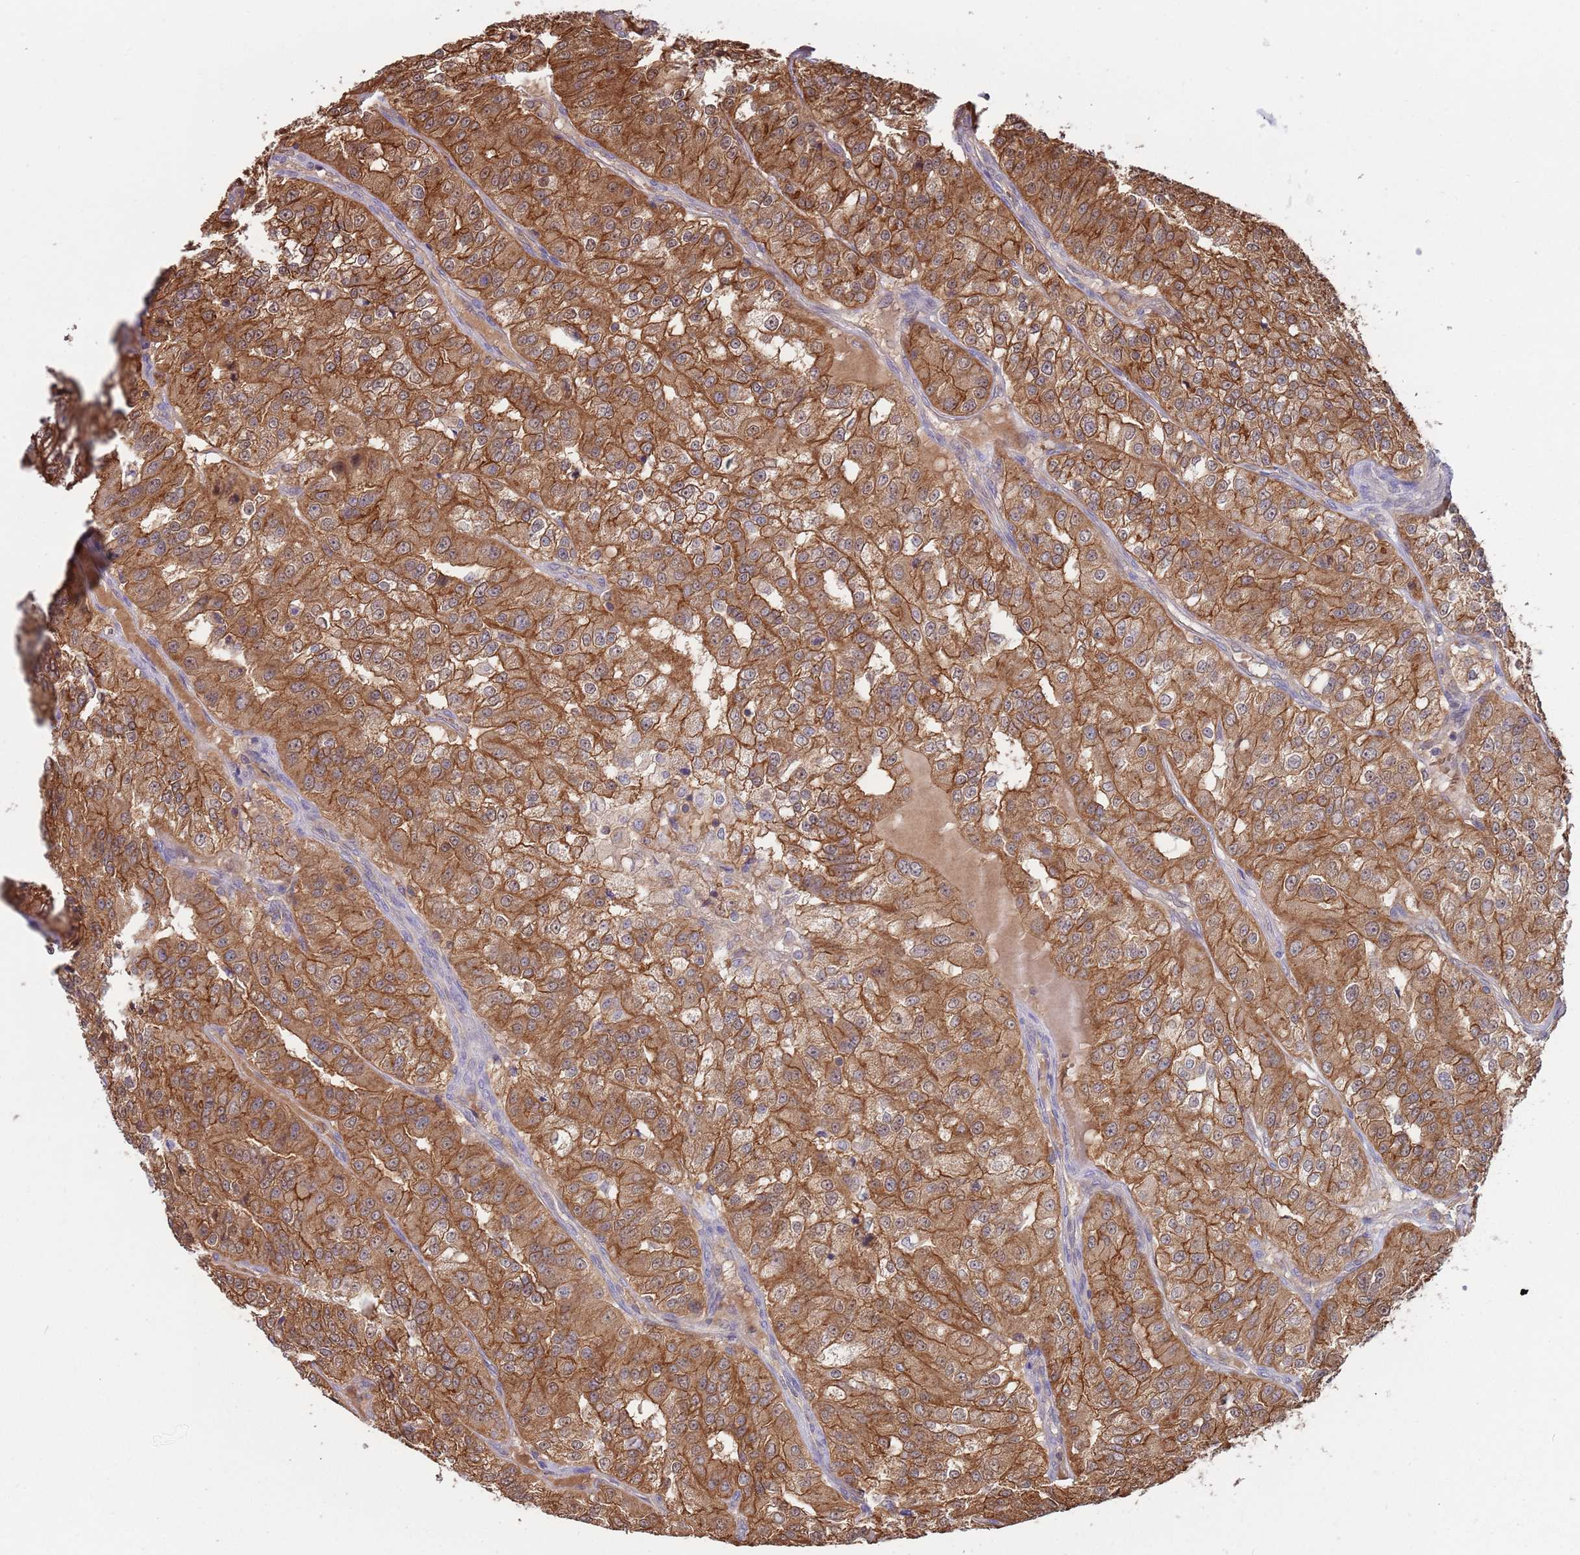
{"staining": {"intensity": "moderate", "quantity": ">75%", "location": "cytoplasmic/membranous"}, "tissue": "renal cancer", "cell_type": "Tumor cells", "image_type": "cancer", "snomed": [{"axis": "morphology", "description": "Adenocarcinoma, NOS"}, {"axis": "topography", "description": "Kidney"}], "caption": "Moderate cytoplasmic/membranous protein staining is appreciated in about >75% of tumor cells in renal cancer.", "gene": "GSDMD", "patient": {"sex": "female", "age": 63}}